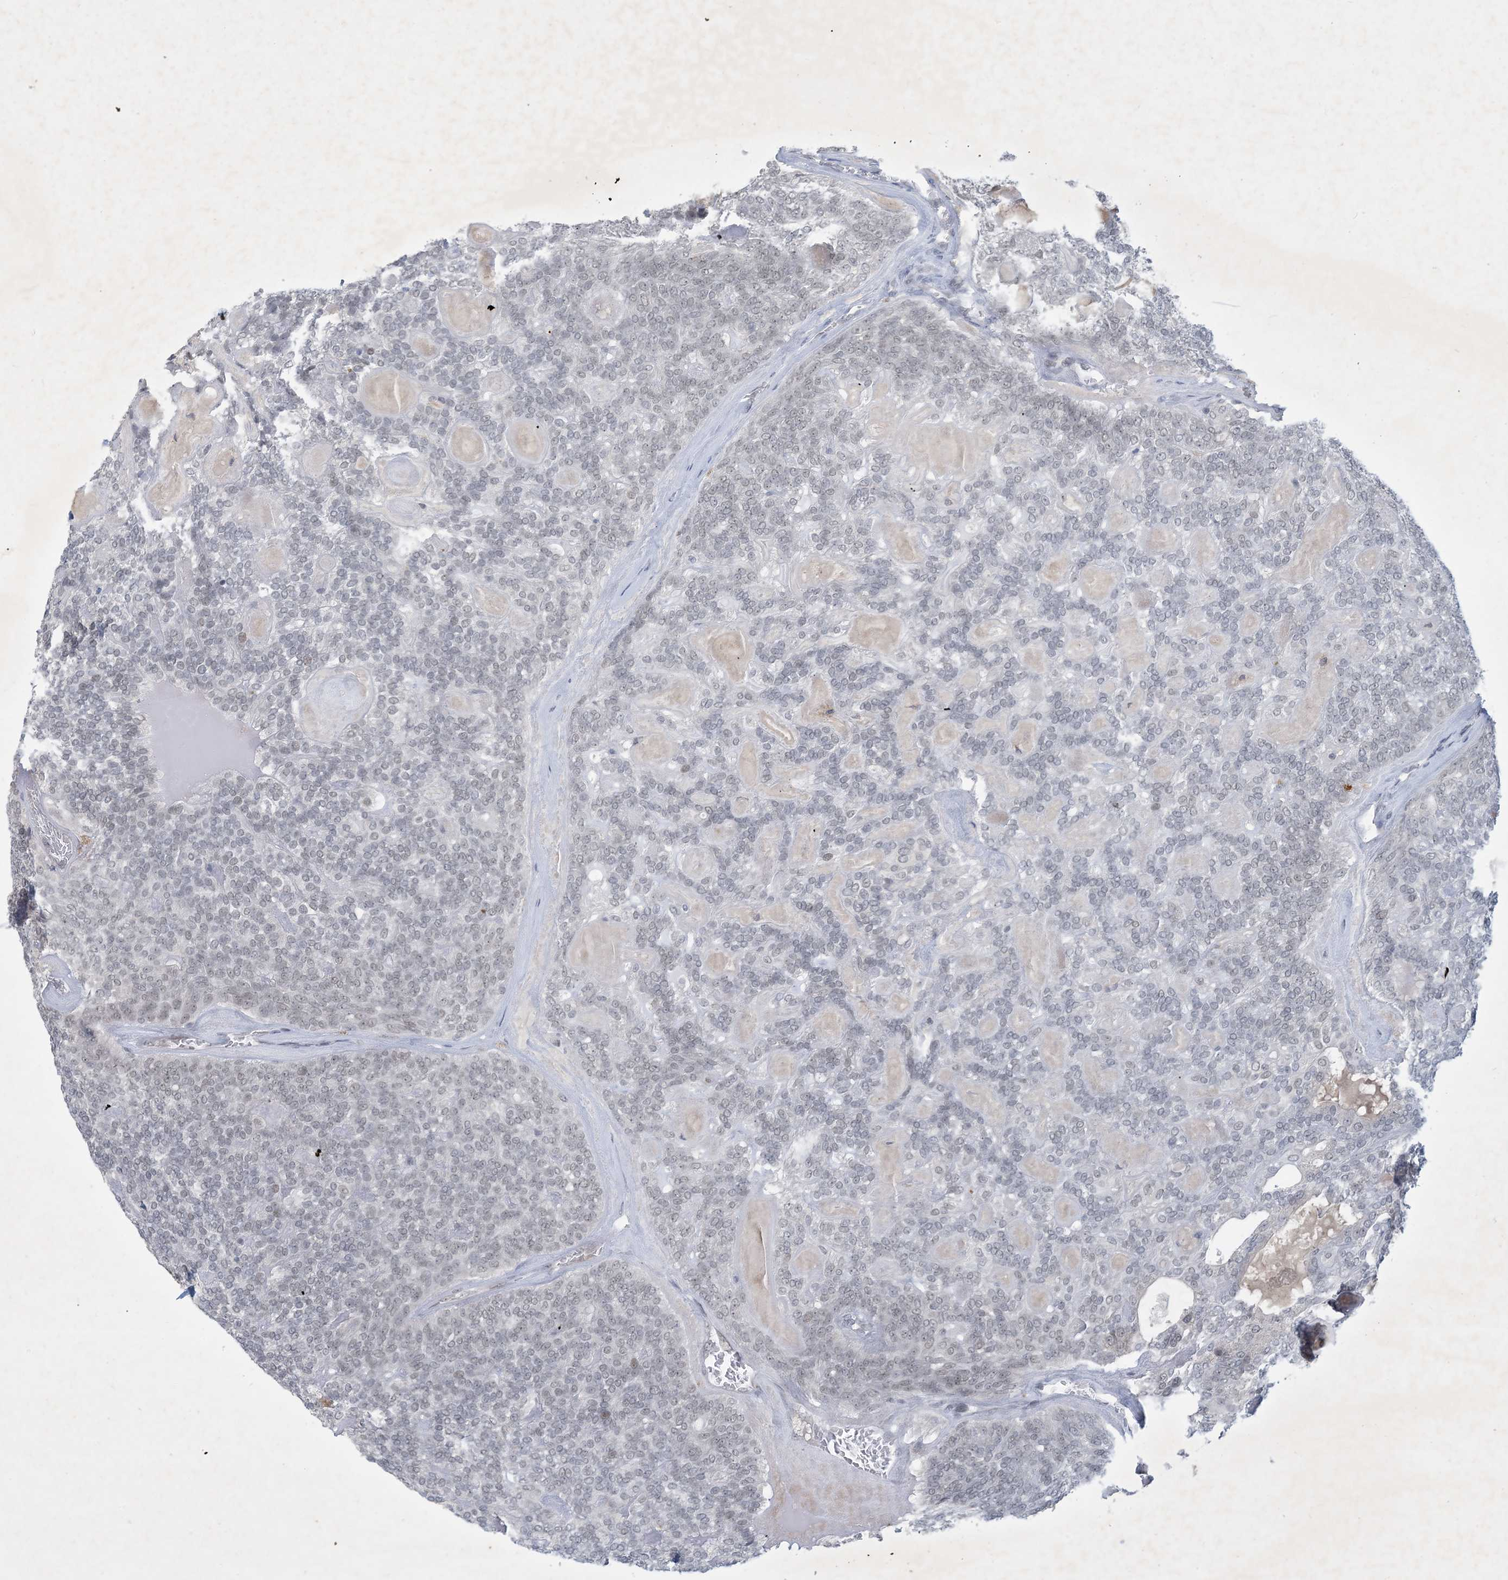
{"staining": {"intensity": "weak", "quantity": "25%-75%", "location": "nuclear"}, "tissue": "head and neck cancer", "cell_type": "Tumor cells", "image_type": "cancer", "snomed": [{"axis": "morphology", "description": "Adenocarcinoma, NOS"}, {"axis": "topography", "description": "Head-Neck"}], "caption": "Immunohistochemical staining of human head and neck cancer (adenocarcinoma) displays low levels of weak nuclear expression in approximately 25%-75% of tumor cells. The staining was performed using DAB (3,3'-diaminobenzidine), with brown indicating positive protein expression. Nuclei are stained blue with hematoxylin.", "gene": "ZNF674", "patient": {"sex": "male", "age": 66}}